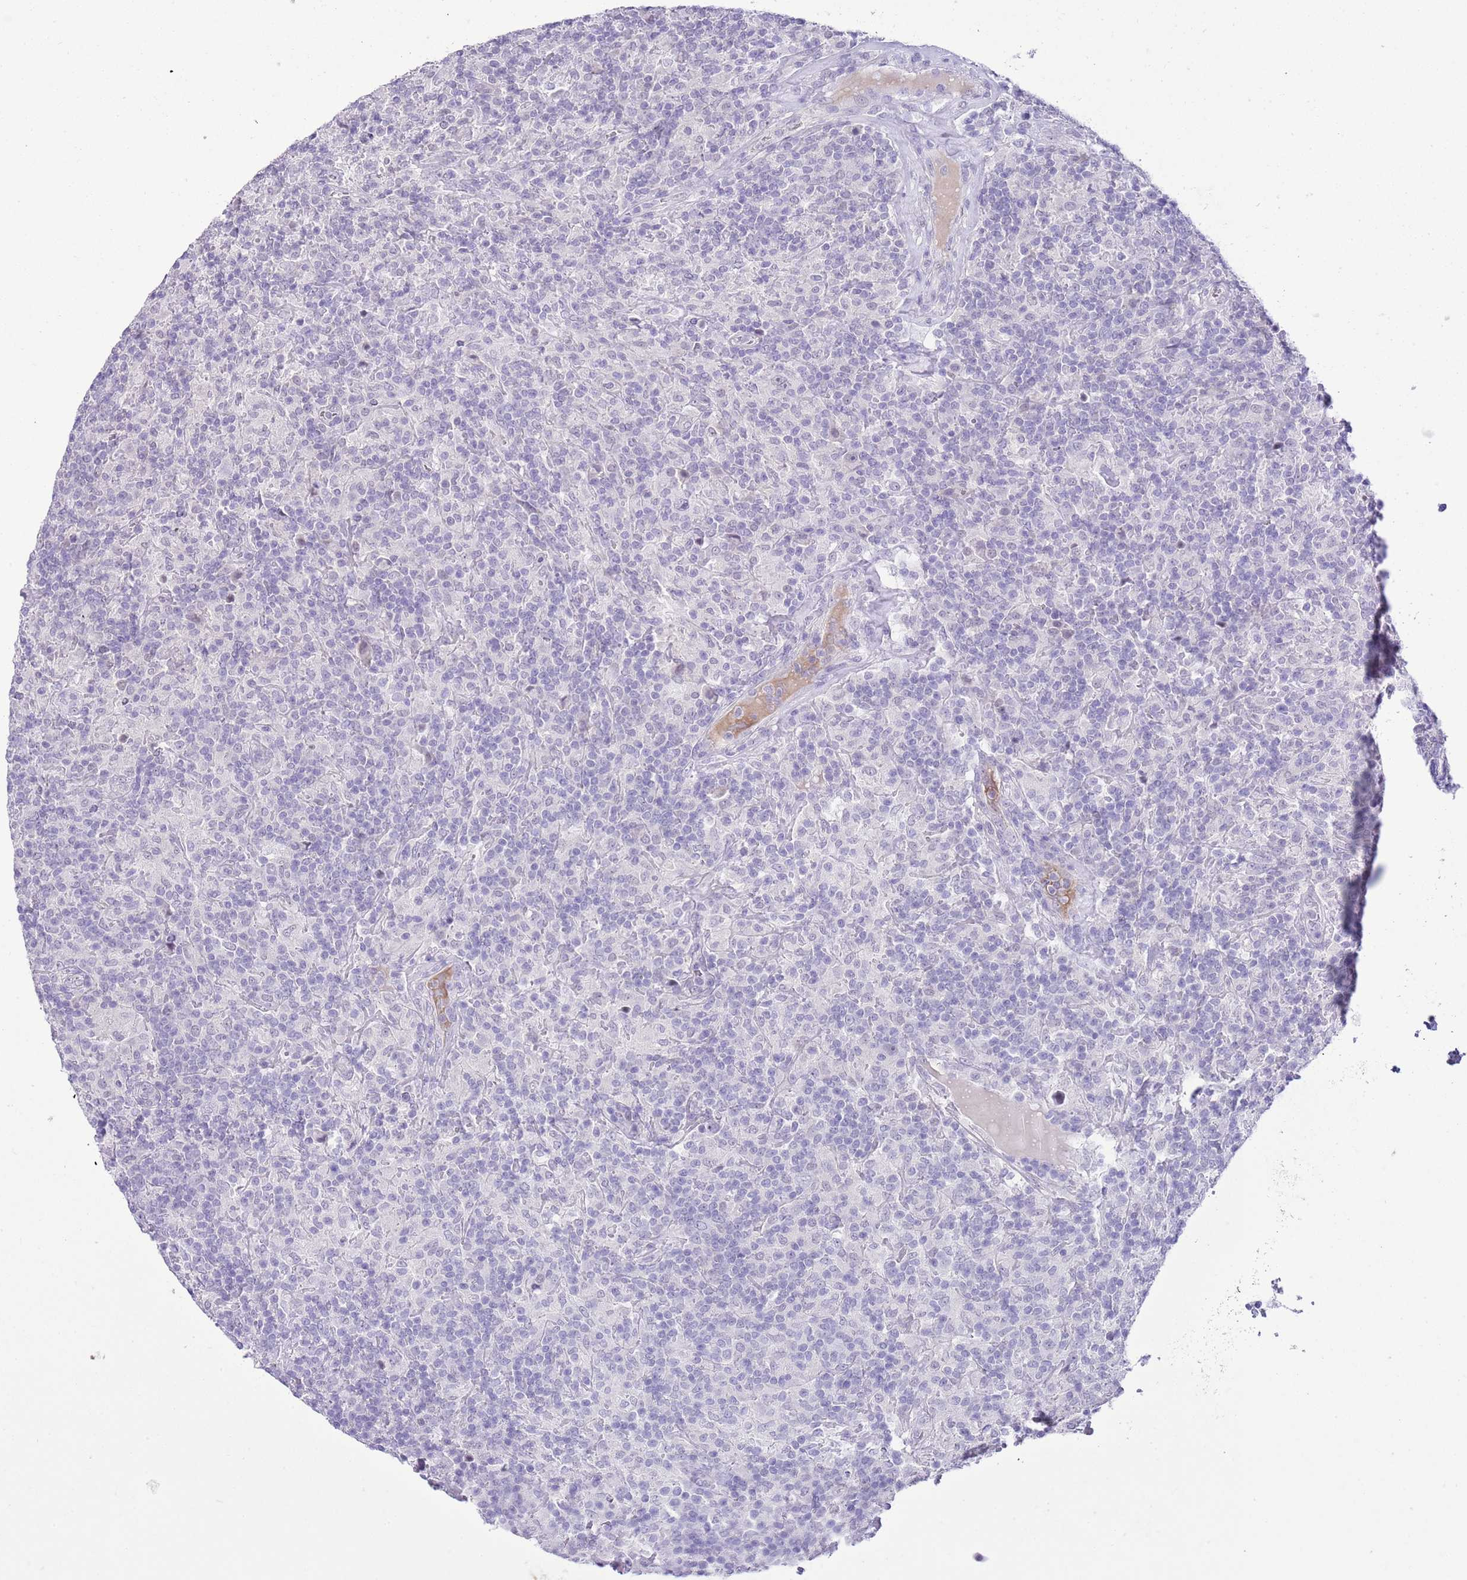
{"staining": {"intensity": "negative", "quantity": "none", "location": "none"}, "tissue": "lymphoma", "cell_type": "Tumor cells", "image_type": "cancer", "snomed": [{"axis": "morphology", "description": "Hodgkin's disease, NOS"}, {"axis": "topography", "description": "Lymph node"}], "caption": "There is no significant expression in tumor cells of Hodgkin's disease.", "gene": "MIDN", "patient": {"sex": "male", "age": 70}}